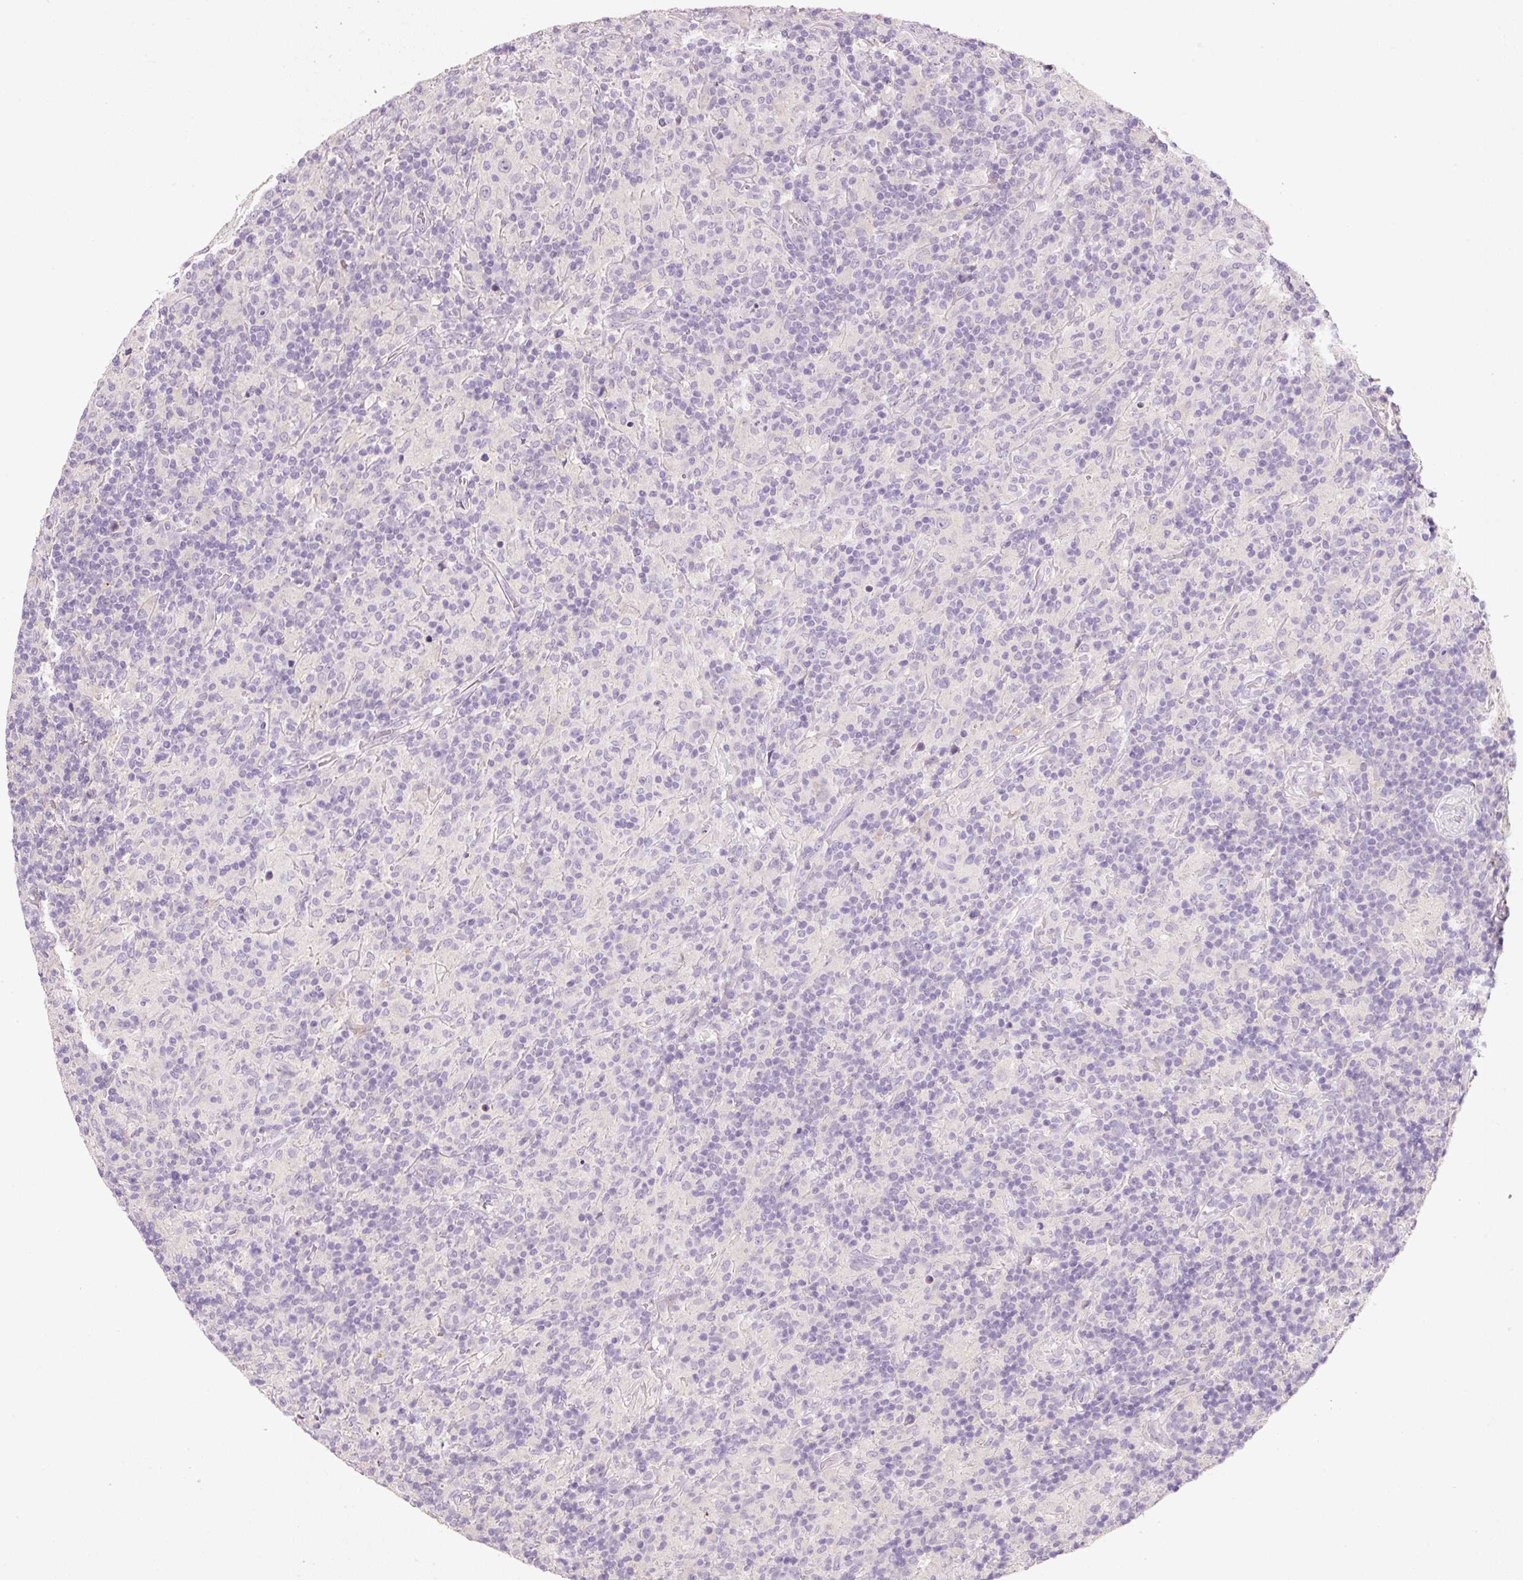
{"staining": {"intensity": "negative", "quantity": "none", "location": "none"}, "tissue": "lymphoma", "cell_type": "Tumor cells", "image_type": "cancer", "snomed": [{"axis": "morphology", "description": "Hodgkin's disease, NOS"}, {"axis": "topography", "description": "Lymph node"}], "caption": "High power microscopy histopathology image of an immunohistochemistry (IHC) photomicrograph of Hodgkin's disease, revealing no significant expression in tumor cells.", "gene": "TENT5C", "patient": {"sex": "male", "age": 70}}